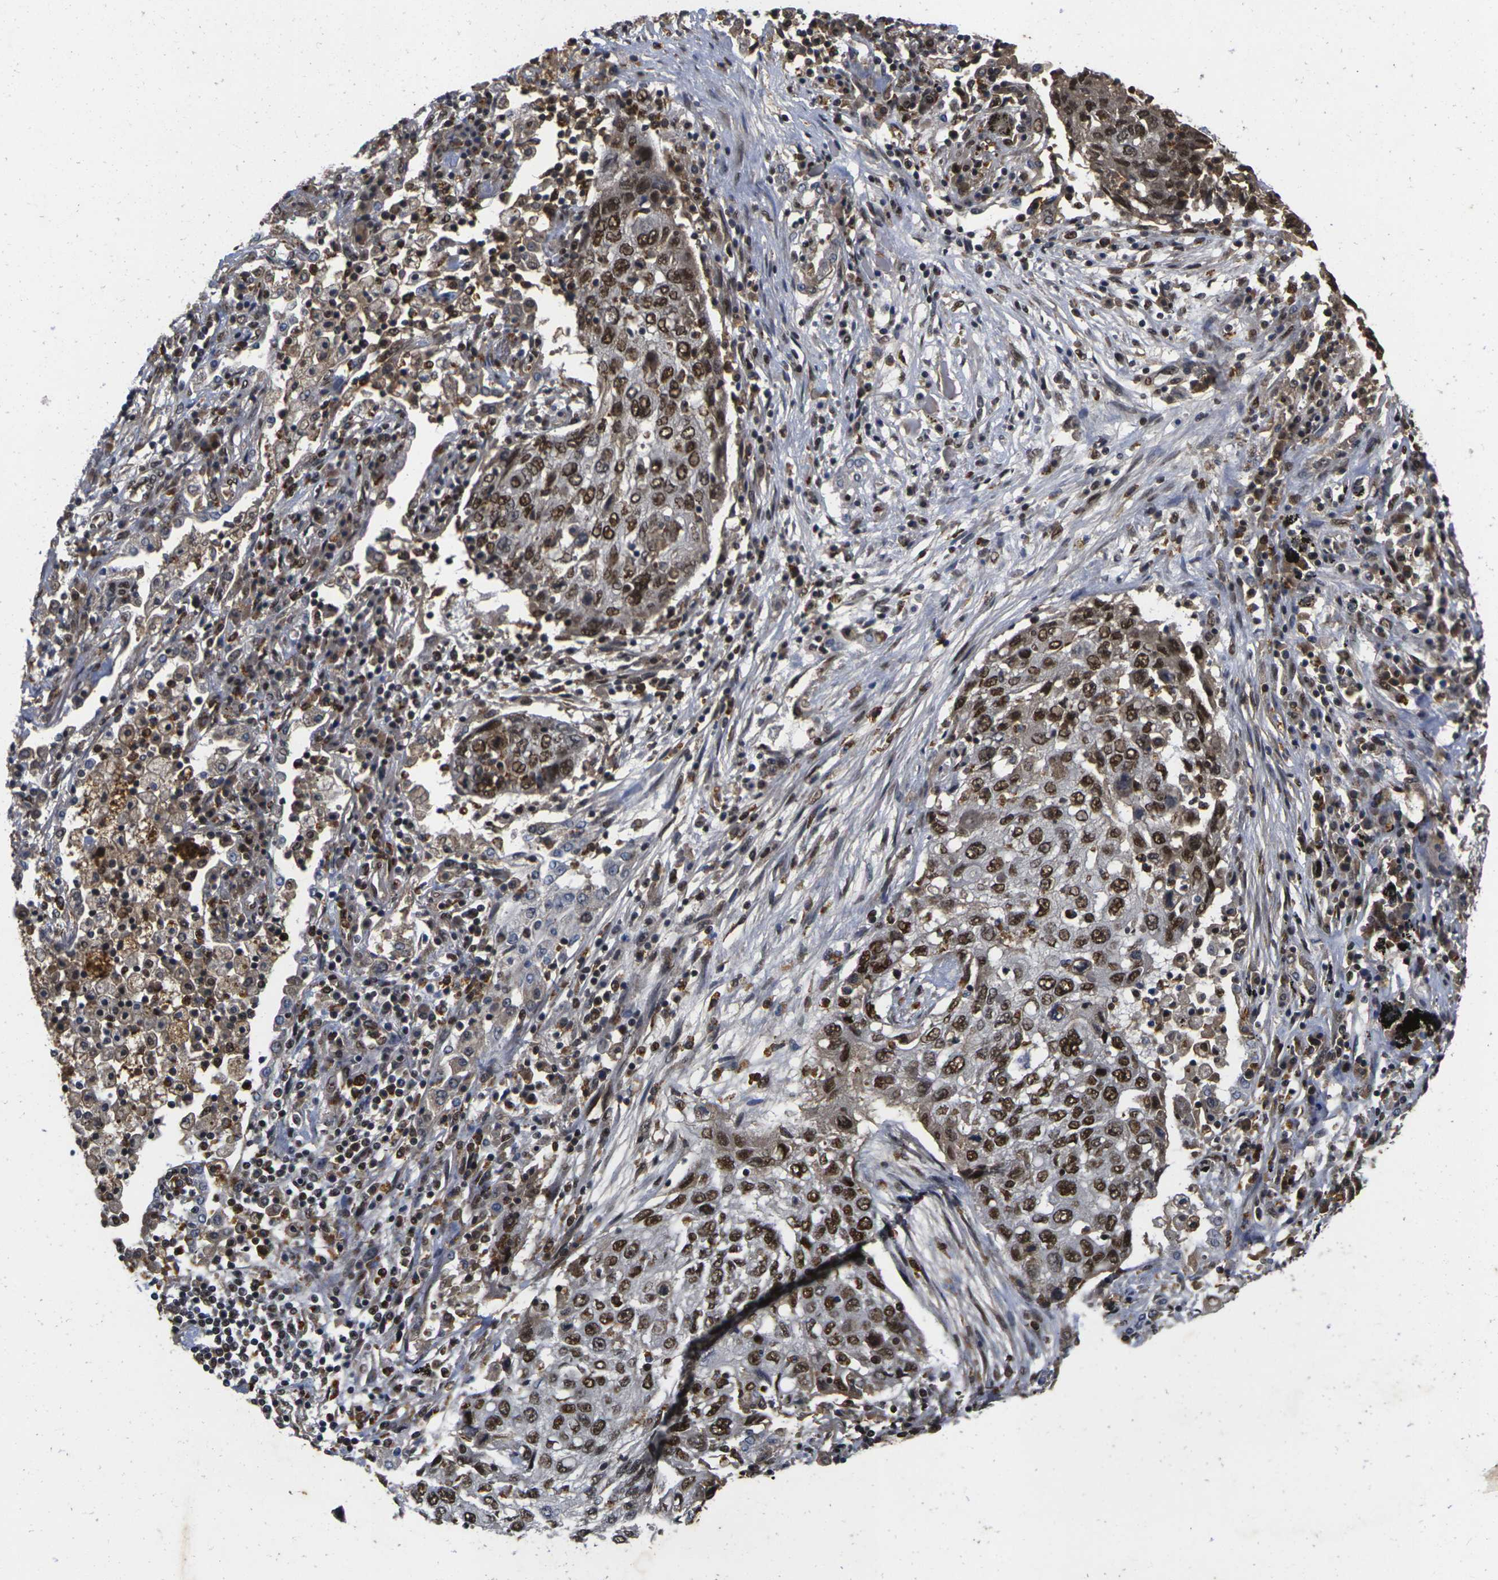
{"staining": {"intensity": "strong", "quantity": ">75%", "location": "nuclear"}, "tissue": "lung cancer", "cell_type": "Tumor cells", "image_type": "cancer", "snomed": [{"axis": "morphology", "description": "Squamous cell carcinoma, NOS"}, {"axis": "topography", "description": "Lung"}], "caption": "Strong nuclear positivity for a protein is present in approximately >75% of tumor cells of lung cancer using immunohistochemistry.", "gene": "GTF2E1", "patient": {"sex": "female", "age": 63}}